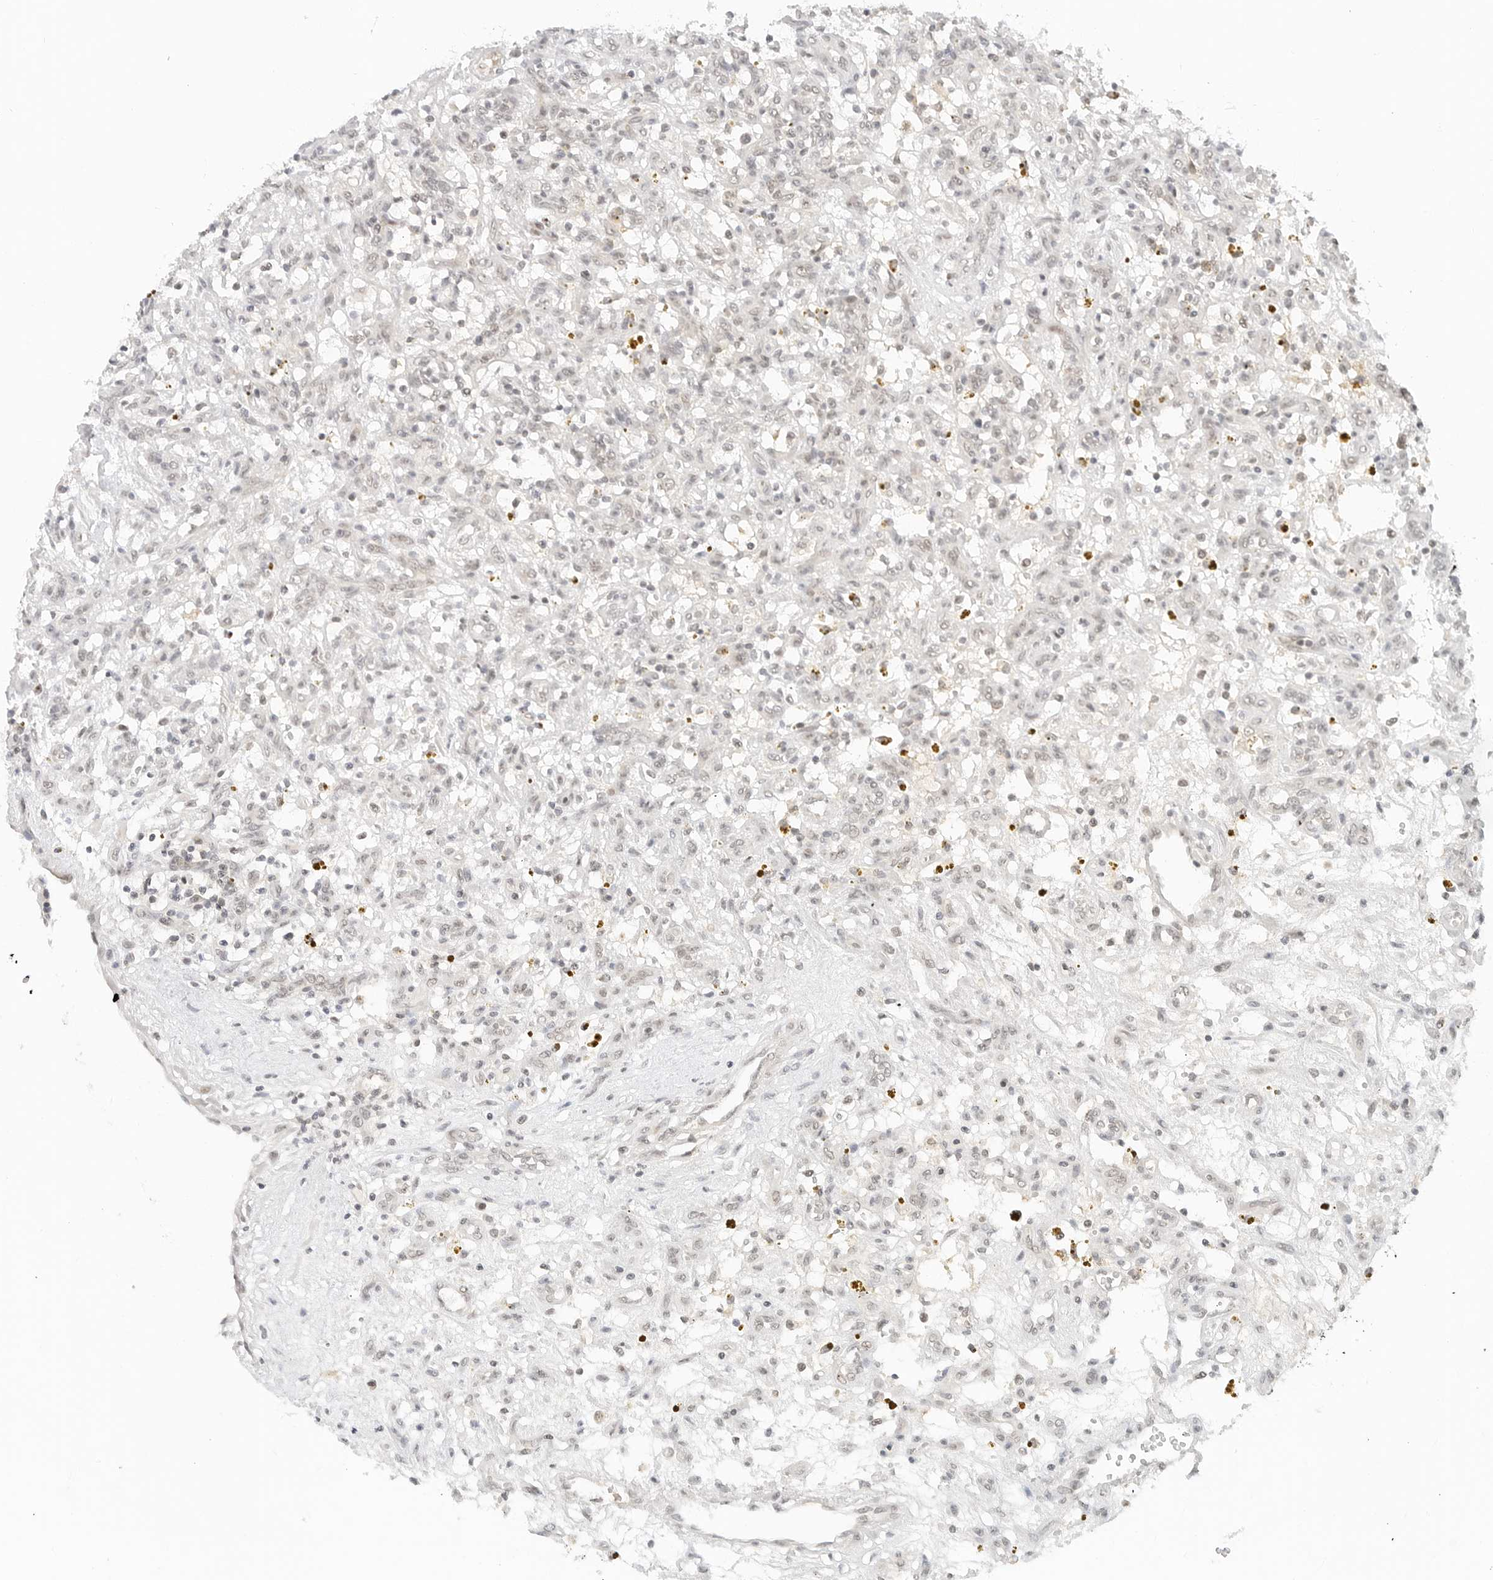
{"staining": {"intensity": "weak", "quantity": "<25%", "location": "nuclear"}, "tissue": "renal cancer", "cell_type": "Tumor cells", "image_type": "cancer", "snomed": [{"axis": "morphology", "description": "Adenocarcinoma, NOS"}, {"axis": "topography", "description": "Kidney"}], "caption": "Protein analysis of adenocarcinoma (renal) displays no significant staining in tumor cells.", "gene": "NEO1", "patient": {"sex": "female", "age": 57}}